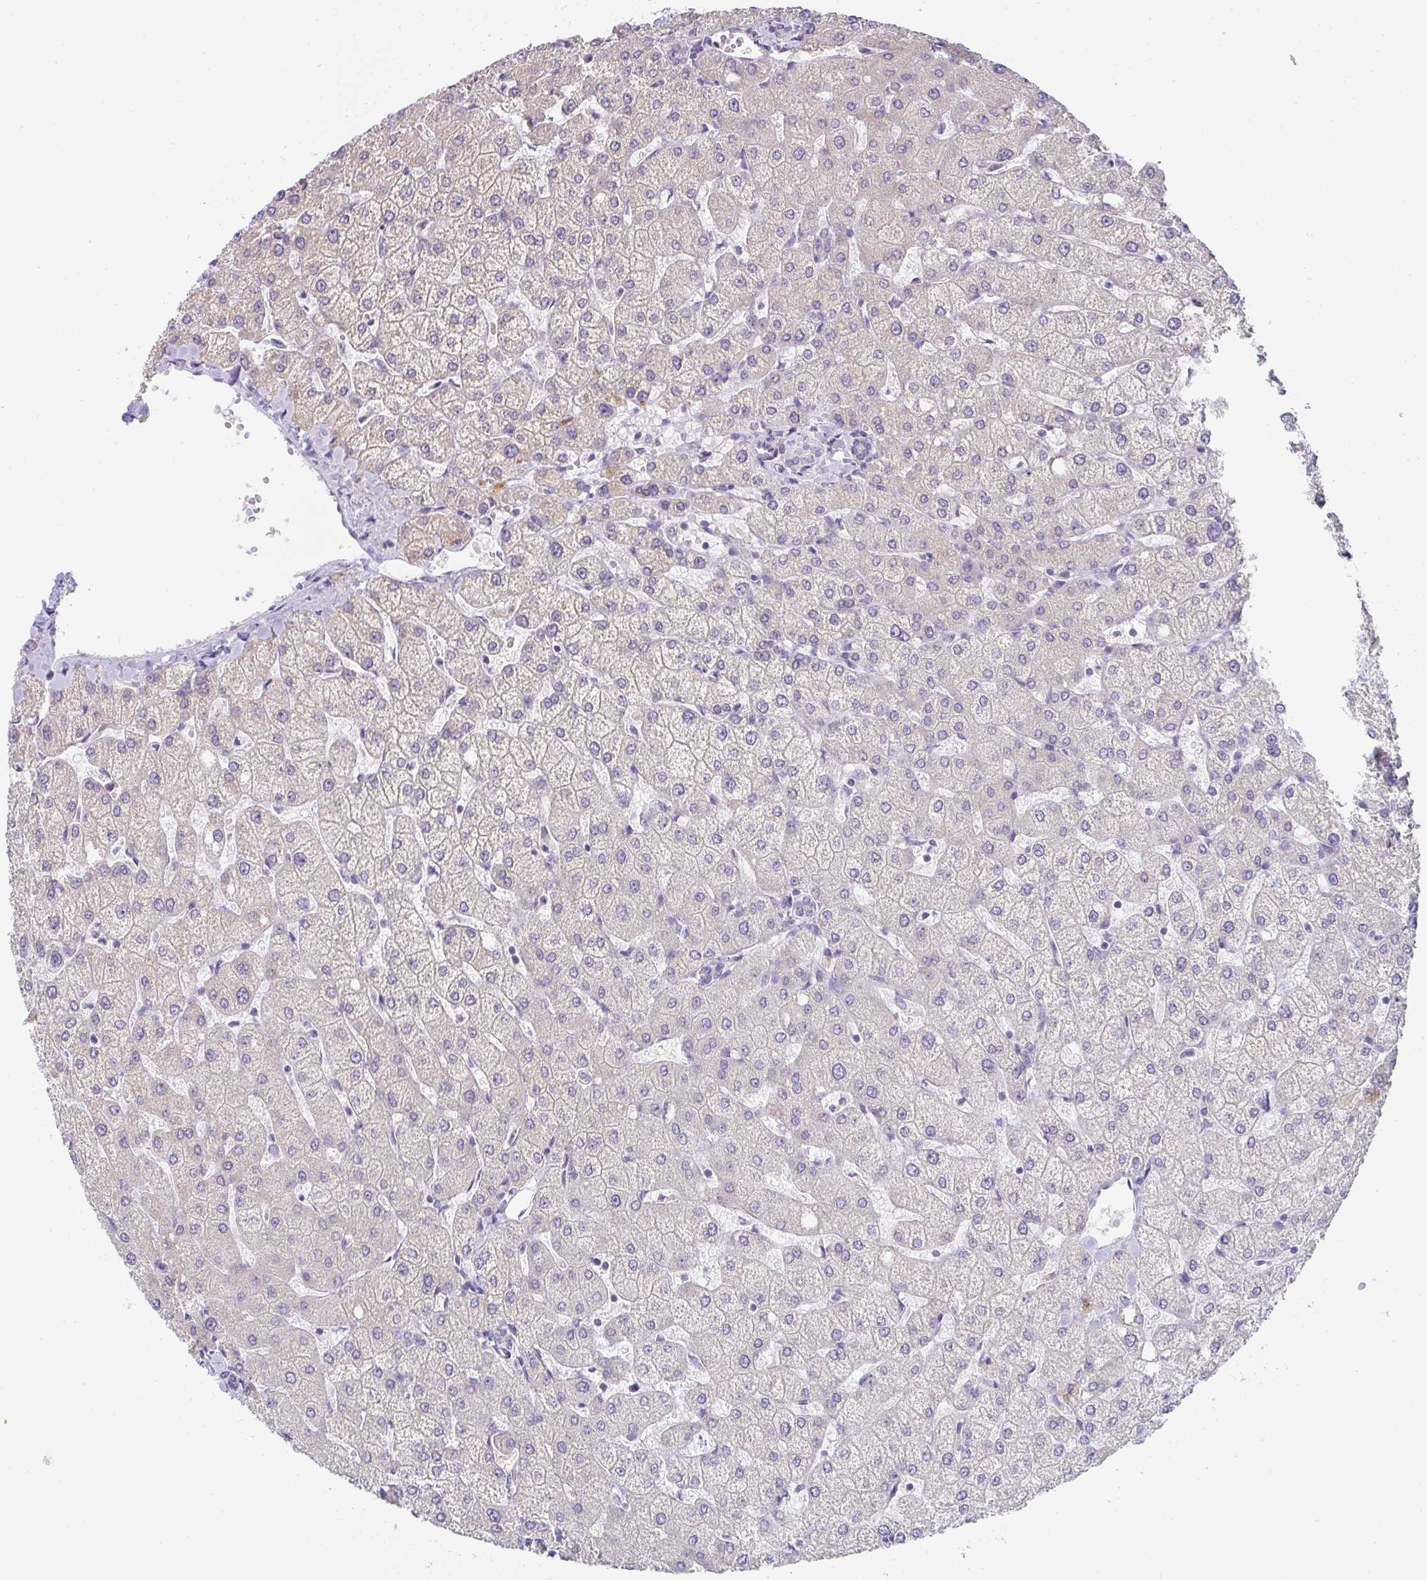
{"staining": {"intensity": "negative", "quantity": "none", "location": "none"}, "tissue": "liver", "cell_type": "Cholangiocytes", "image_type": "normal", "snomed": [{"axis": "morphology", "description": "Normal tissue, NOS"}, {"axis": "topography", "description": "Liver"}], "caption": "Image shows no protein expression in cholangiocytes of normal liver.", "gene": "CACNA1S", "patient": {"sex": "female", "age": 54}}